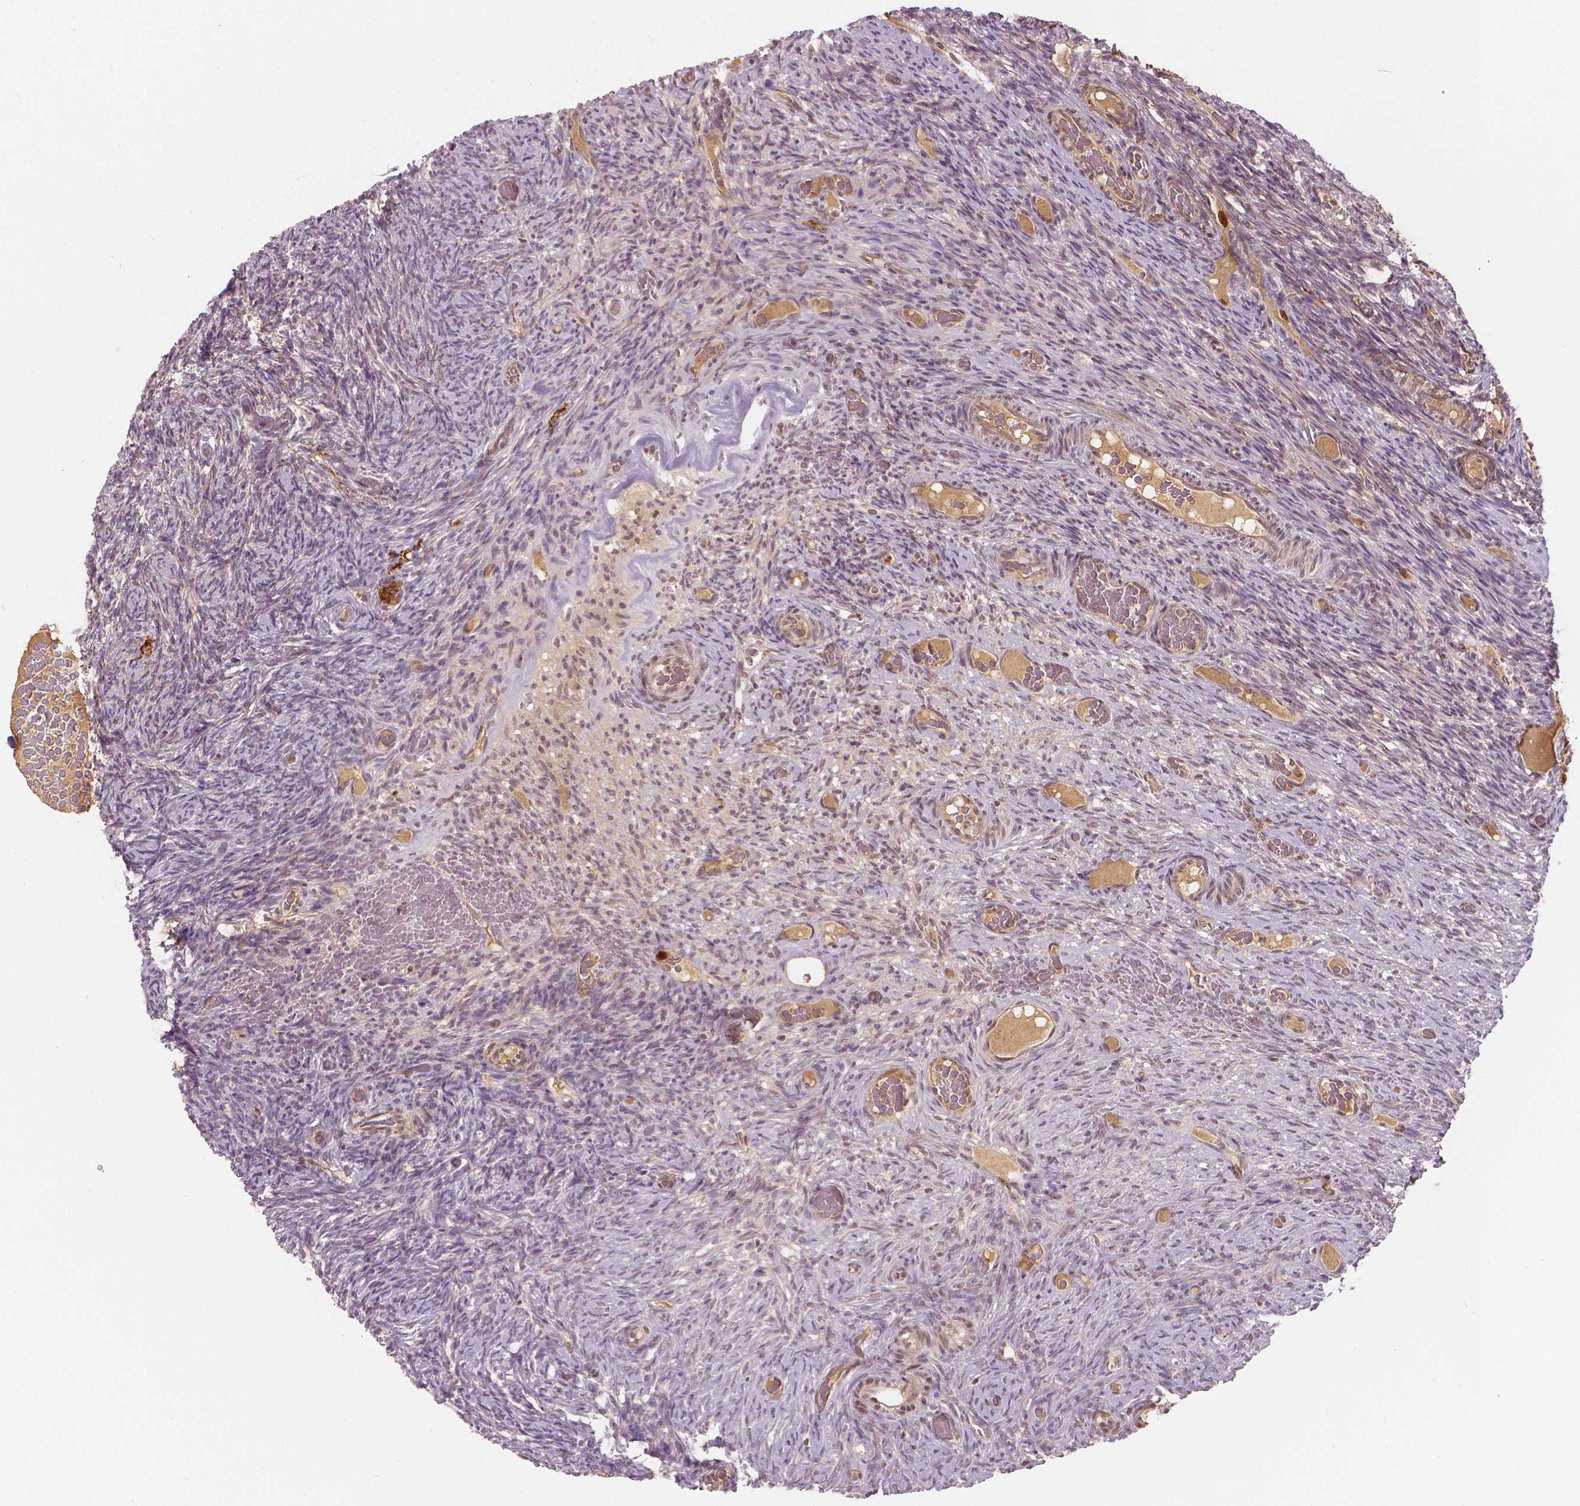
{"staining": {"intensity": "negative", "quantity": "none", "location": "none"}, "tissue": "ovary", "cell_type": "Ovarian stroma cells", "image_type": "normal", "snomed": [{"axis": "morphology", "description": "Normal tissue, NOS"}, {"axis": "topography", "description": "Ovary"}], "caption": "Immunohistochemistry histopathology image of unremarkable ovary stained for a protein (brown), which shows no positivity in ovarian stroma cells.", "gene": "NSD2", "patient": {"sex": "female", "age": 34}}